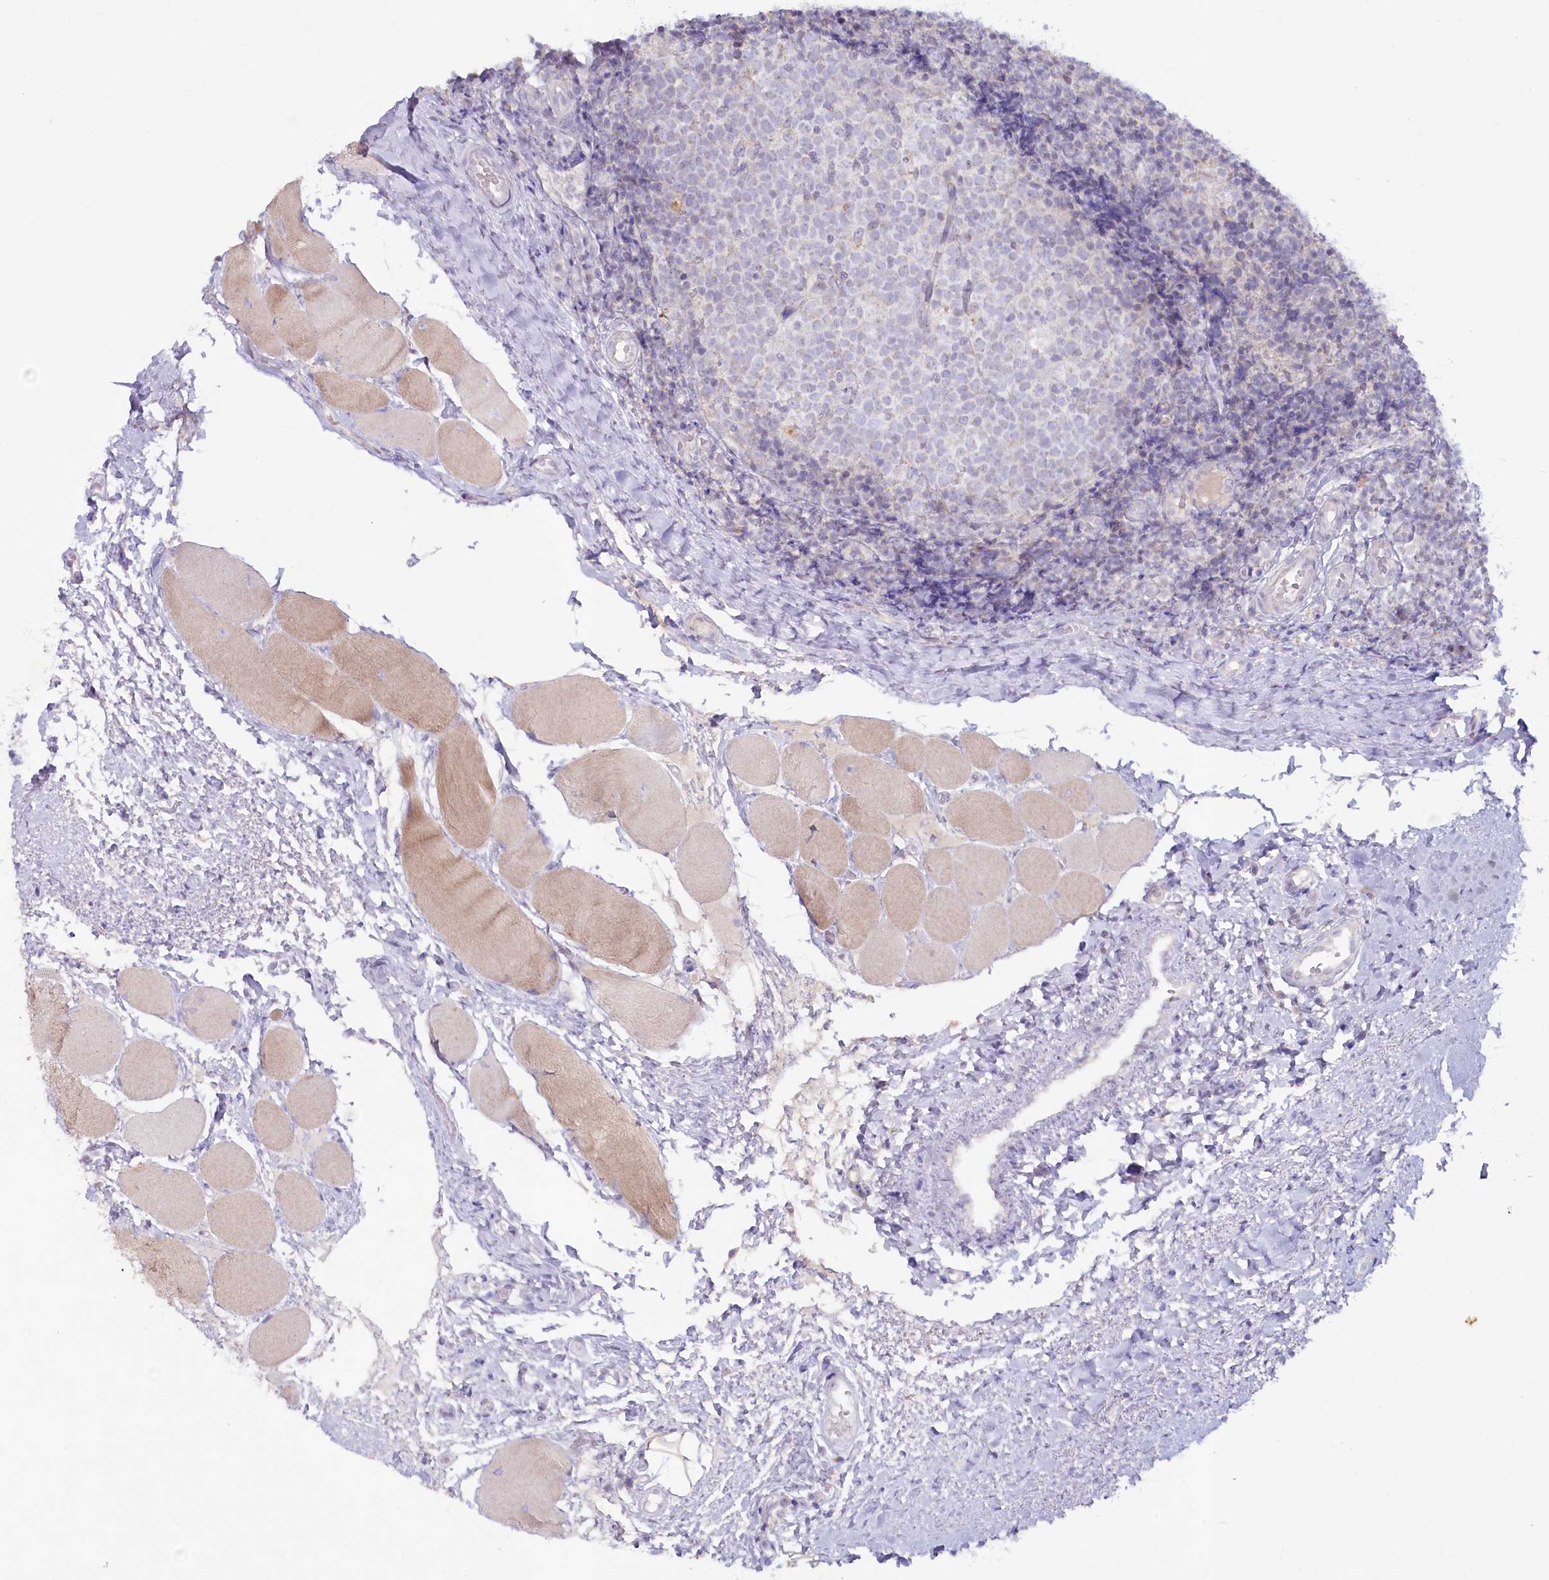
{"staining": {"intensity": "negative", "quantity": "none", "location": "none"}, "tissue": "tonsil", "cell_type": "Germinal center cells", "image_type": "normal", "snomed": [{"axis": "morphology", "description": "Normal tissue, NOS"}, {"axis": "topography", "description": "Tonsil"}], "caption": "The histopathology image exhibits no staining of germinal center cells in unremarkable tonsil. (DAB immunohistochemistry visualized using brightfield microscopy, high magnification).", "gene": "PSAPL1", "patient": {"sex": "female", "age": 19}}